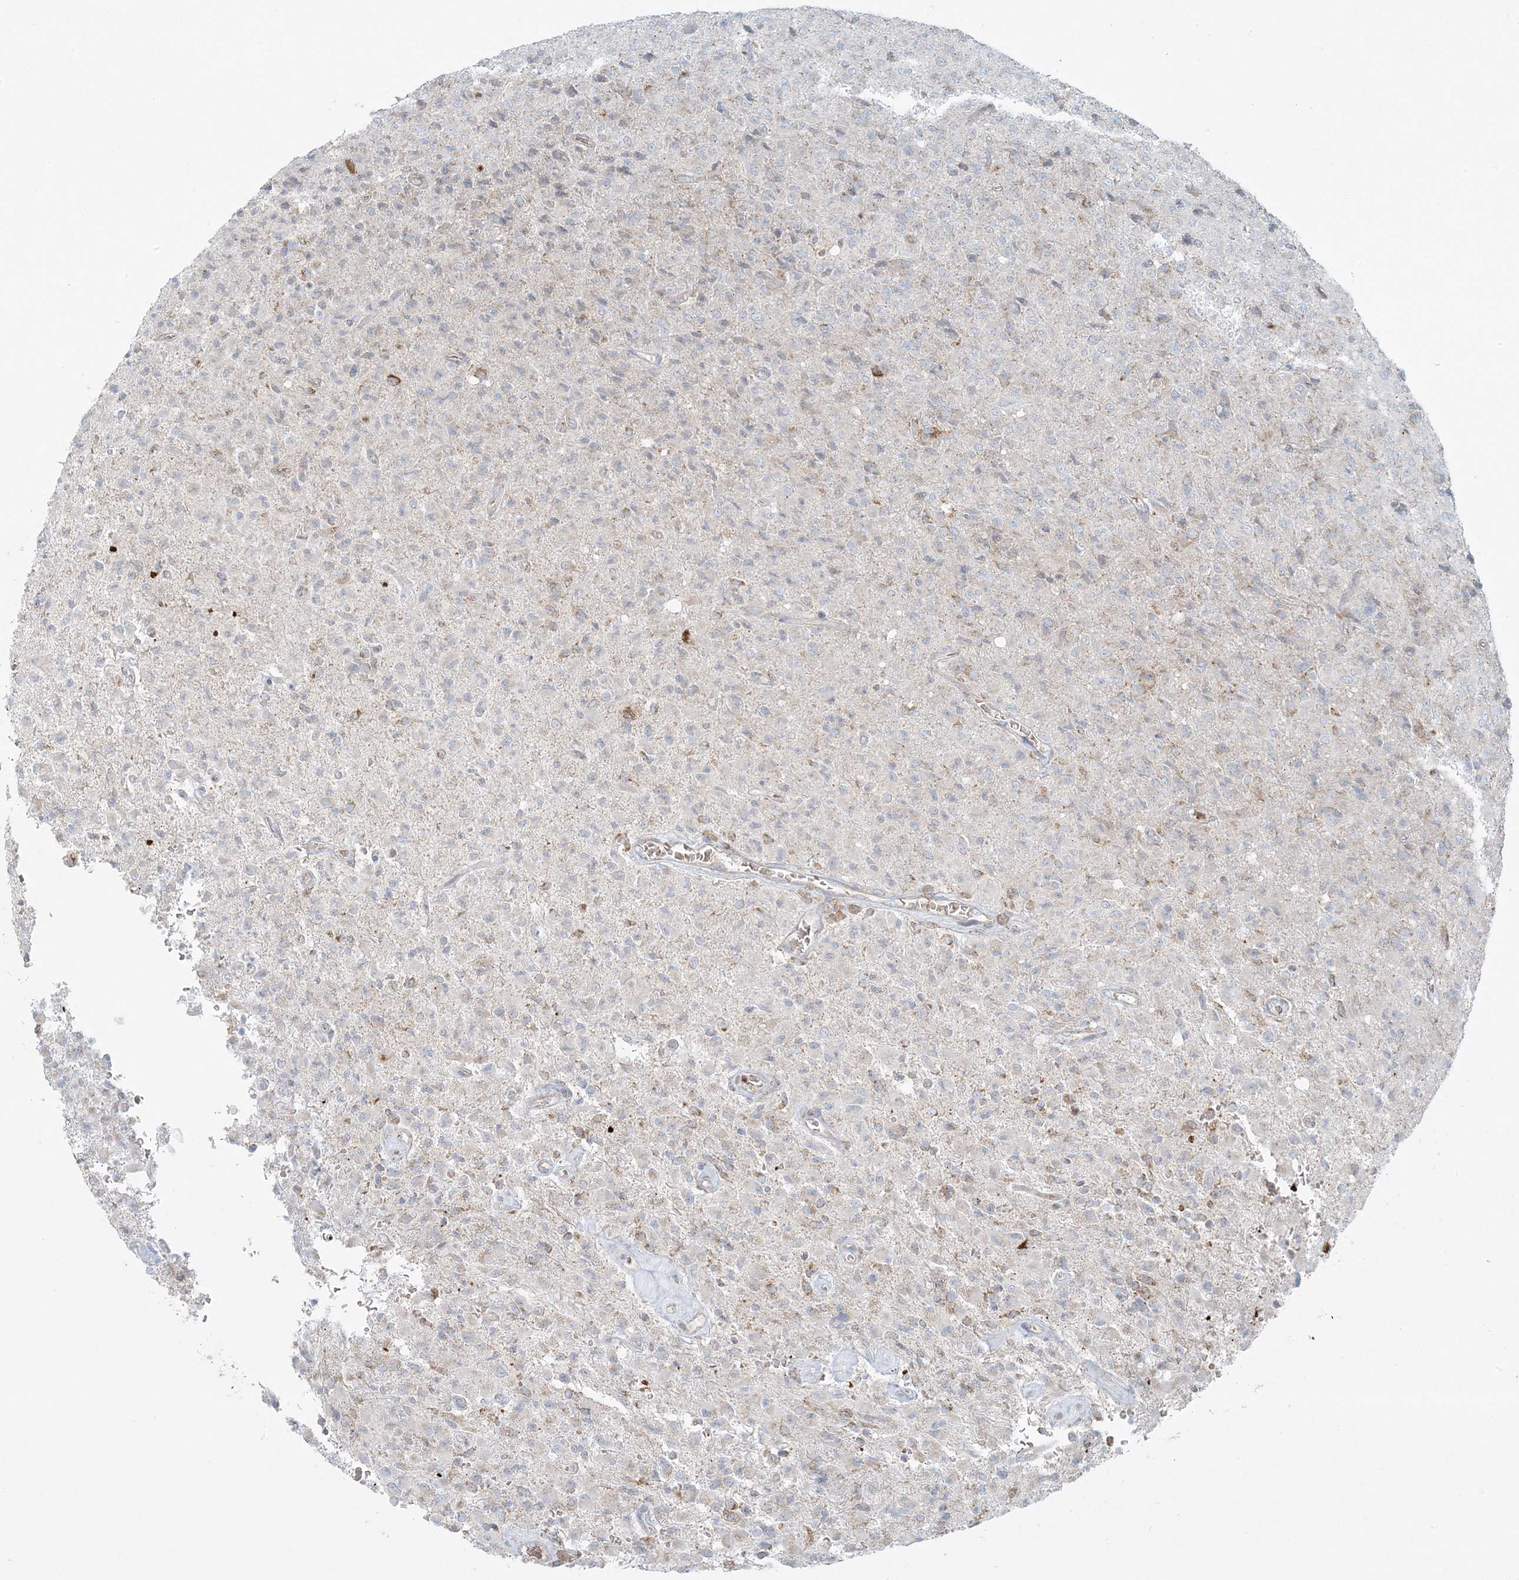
{"staining": {"intensity": "negative", "quantity": "none", "location": "none"}, "tissue": "glioma", "cell_type": "Tumor cells", "image_type": "cancer", "snomed": [{"axis": "morphology", "description": "Glioma, malignant, High grade"}, {"axis": "topography", "description": "Brain"}], "caption": "Immunohistochemistry histopathology image of human glioma stained for a protein (brown), which exhibits no positivity in tumor cells. The staining is performed using DAB brown chromogen with nuclei counter-stained in using hematoxylin.", "gene": "PIK3R4", "patient": {"sex": "female", "age": 57}}